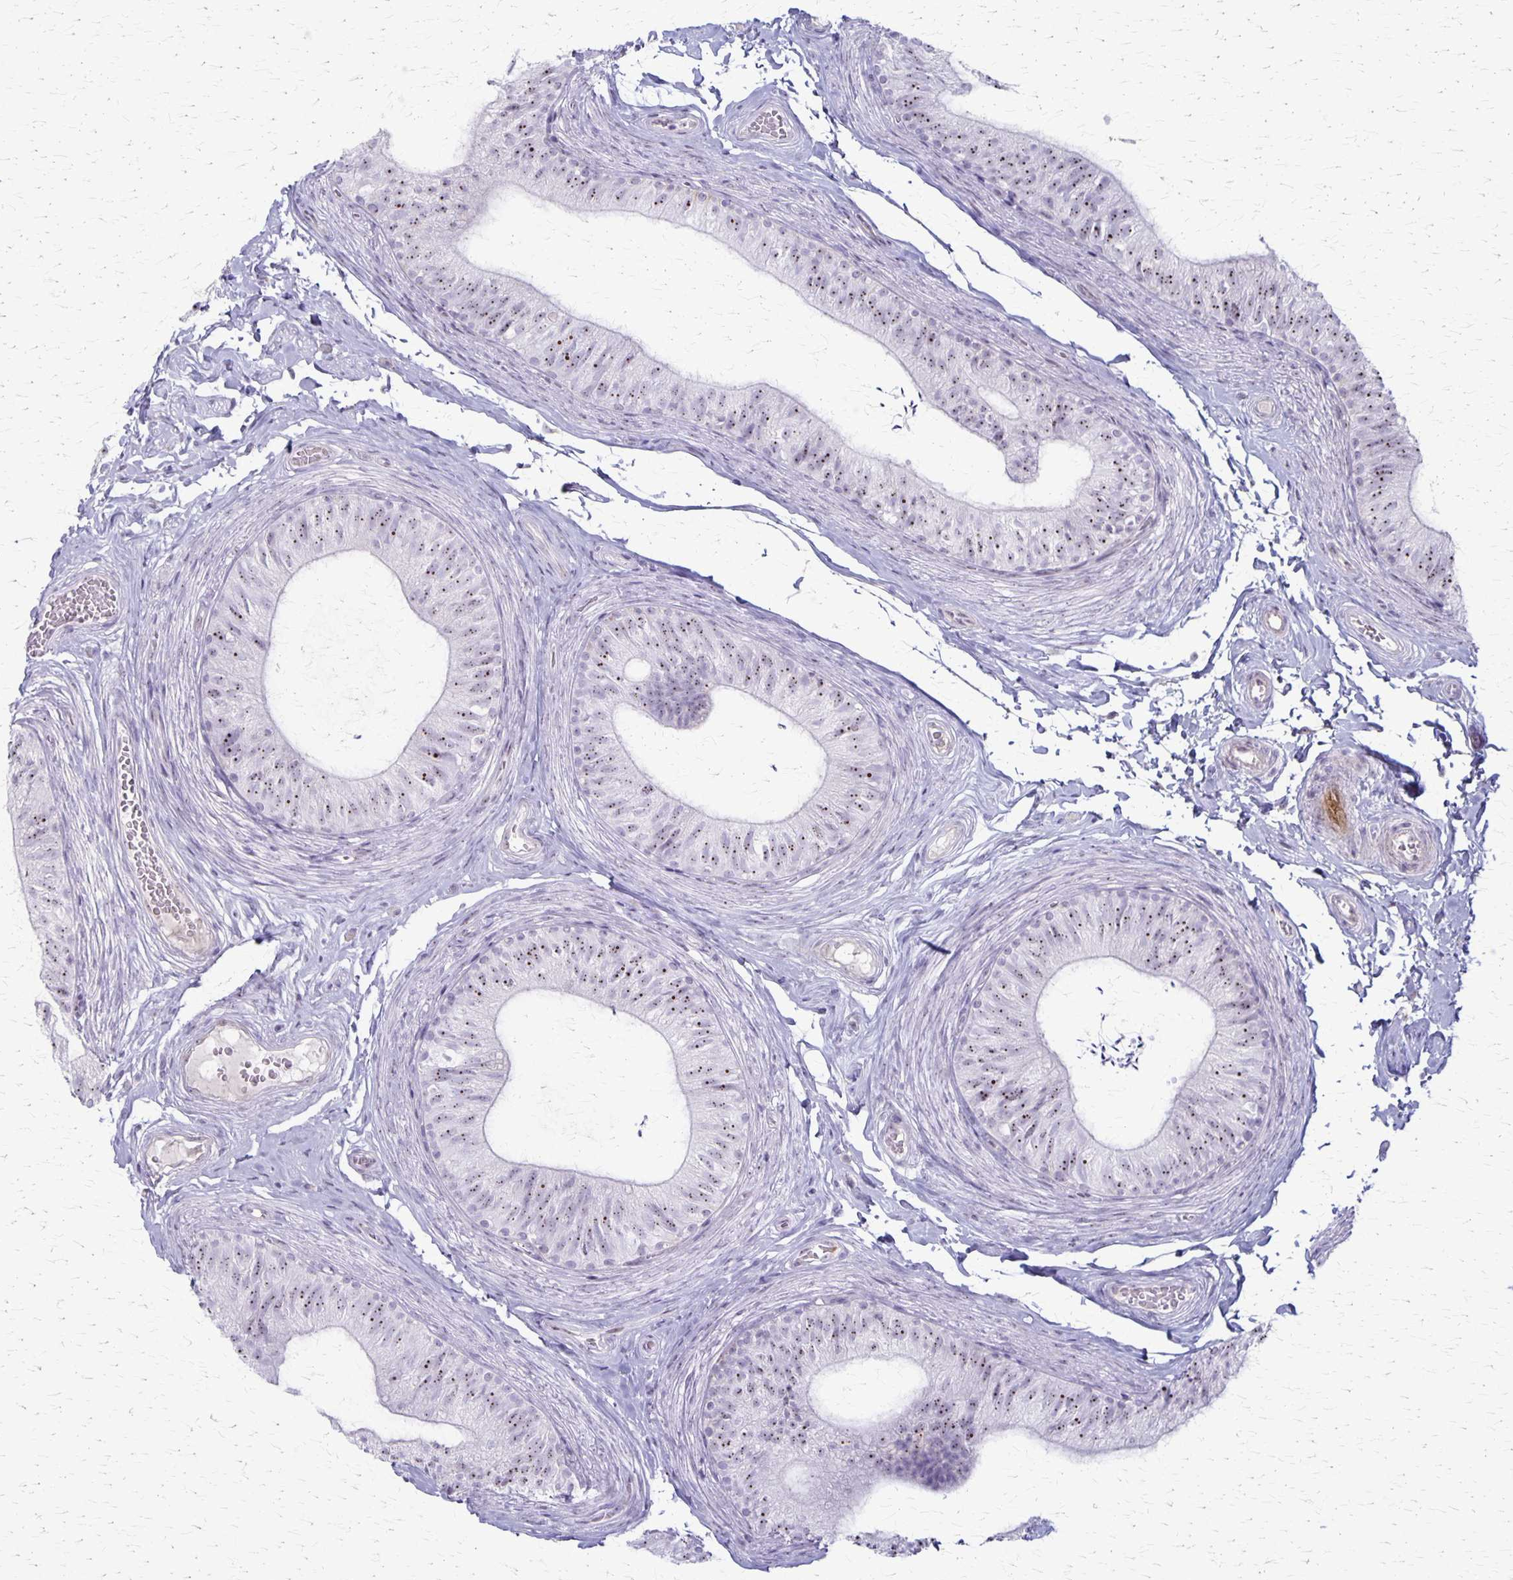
{"staining": {"intensity": "weak", "quantity": ">75%", "location": "nuclear"}, "tissue": "epididymis", "cell_type": "Glandular cells", "image_type": "normal", "snomed": [{"axis": "morphology", "description": "Normal tissue, NOS"}, {"axis": "topography", "description": "Epididymis, spermatic cord, NOS"}, {"axis": "topography", "description": "Epididymis"}, {"axis": "topography", "description": "Peripheral nerve tissue"}], "caption": "Weak nuclear positivity for a protein is seen in about >75% of glandular cells of normal epididymis using immunohistochemistry.", "gene": "DLK2", "patient": {"sex": "male", "age": 29}}